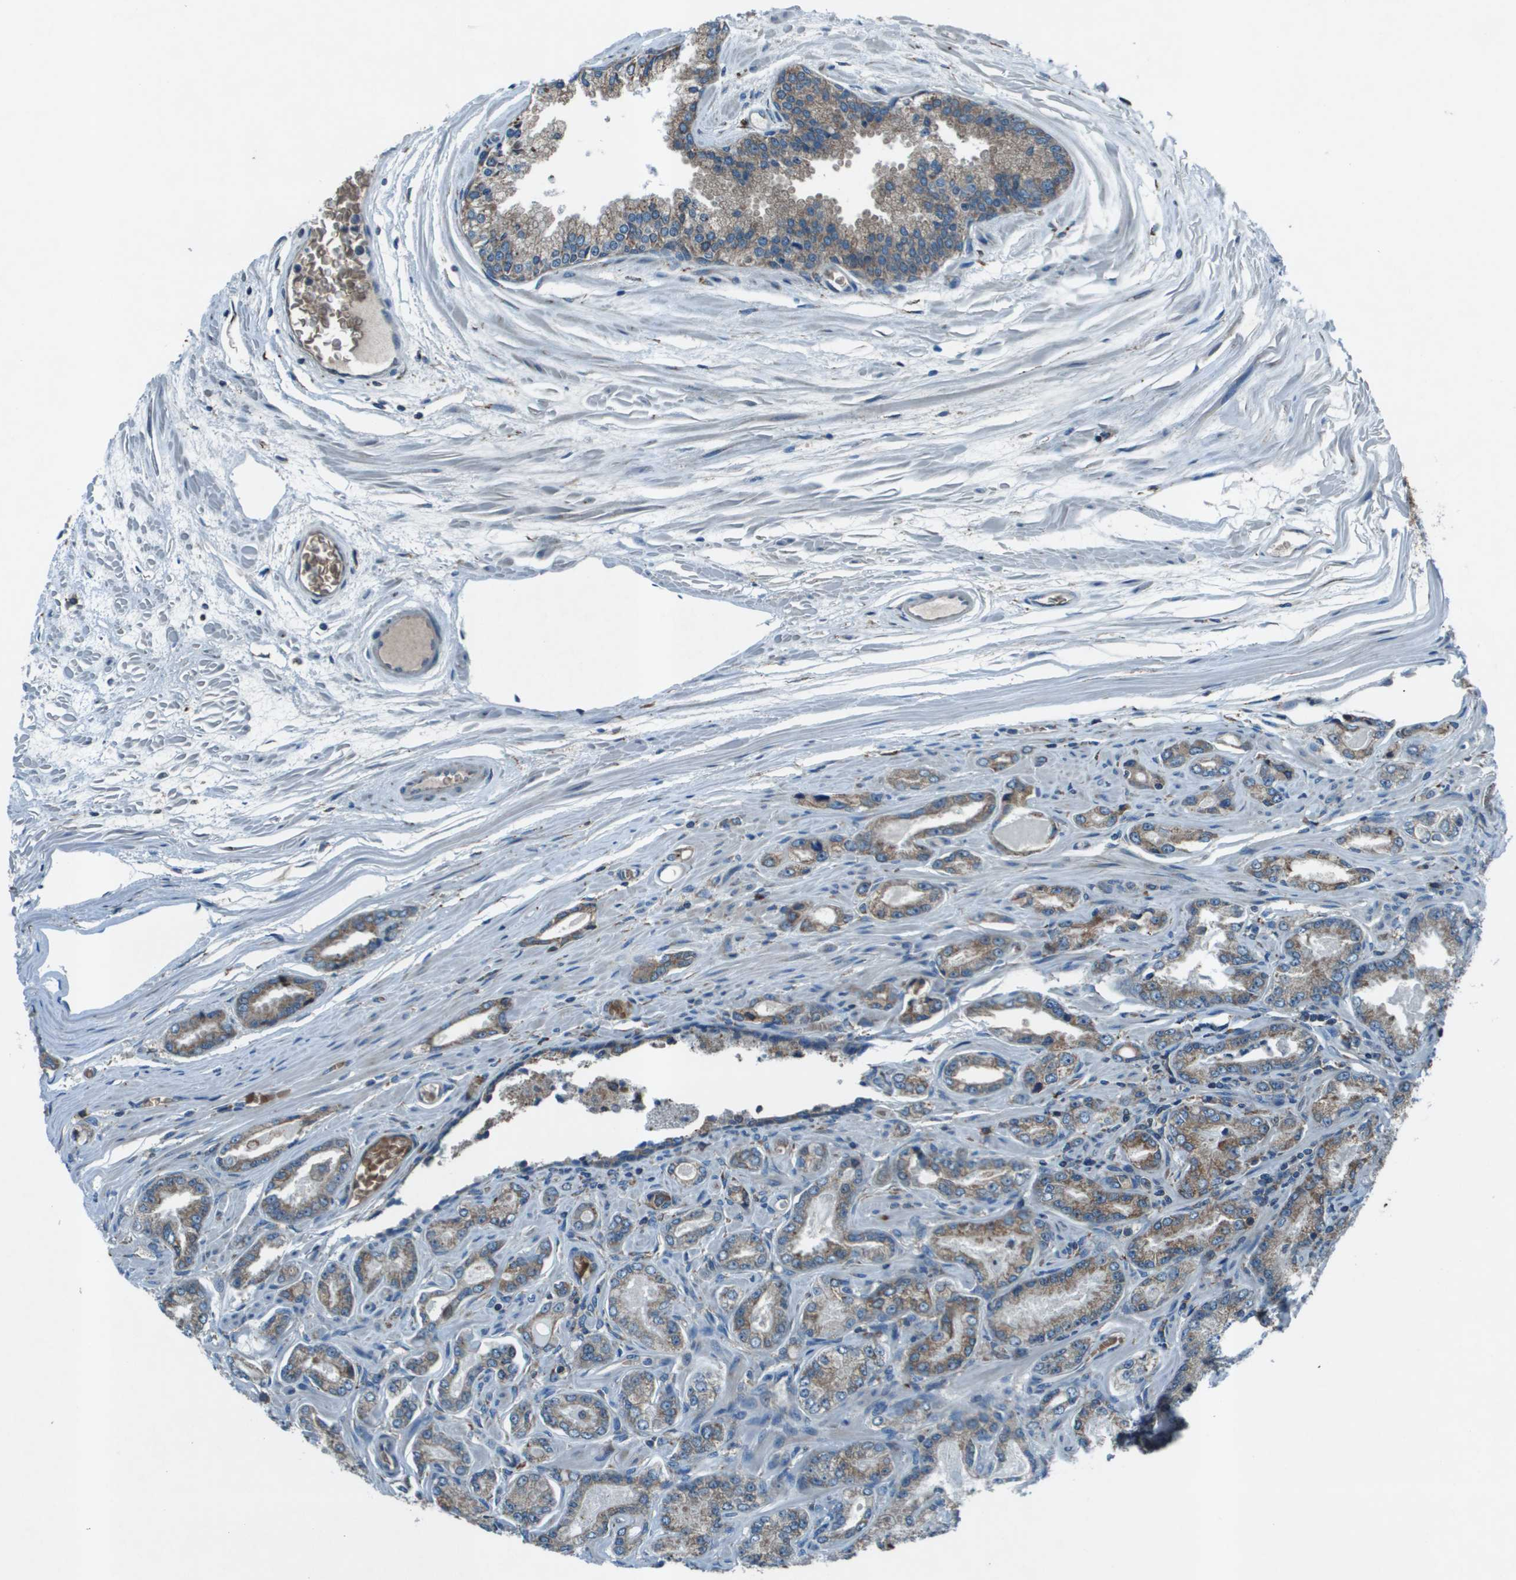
{"staining": {"intensity": "moderate", "quantity": ">75%", "location": "cytoplasmic/membranous"}, "tissue": "prostate cancer", "cell_type": "Tumor cells", "image_type": "cancer", "snomed": [{"axis": "morphology", "description": "Adenocarcinoma, High grade"}, {"axis": "topography", "description": "Prostate"}], "caption": "This histopathology image displays immunohistochemistry (IHC) staining of prostate high-grade adenocarcinoma, with medium moderate cytoplasmic/membranous positivity in about >75% of tumor cells.", "gene": "UTS2", "patient": {"sex": "male", "age": 65}}